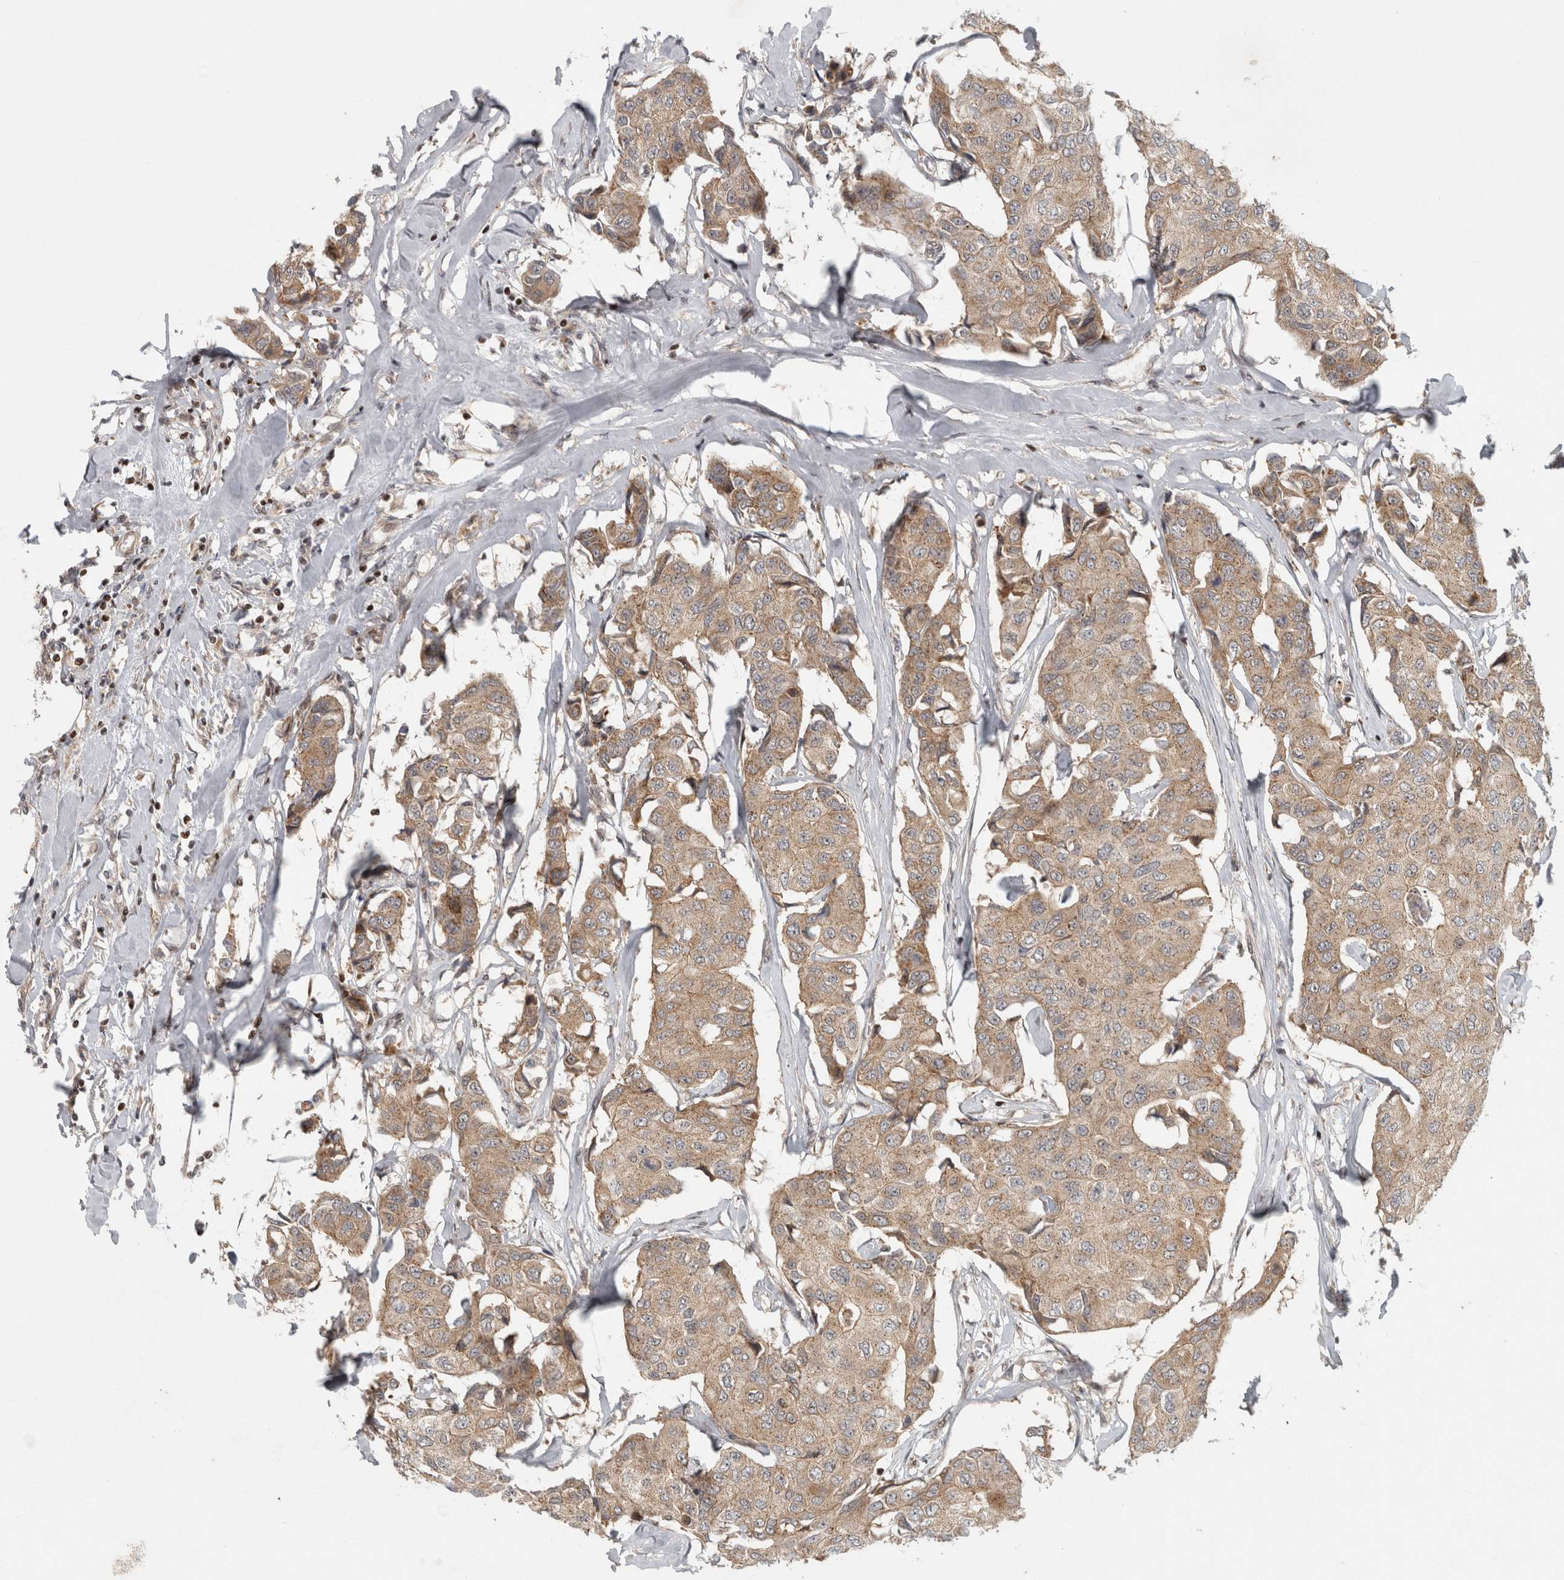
{"staining": {"intensity": "weak", "quantity": ">75%", "location": "cytoplasmic/membranous"}, "tissue": "breast cancer", "cell_type": "Tumor cells", "image_type": "cancer", "snomed": [{"axis": "morphology", "description": "Duct carcinoma"}, {"axis": "topography", "description": "Breast"}], "caption": "High-magnification brightfield microscopy of breast cancer stained with DAB (3,3'-diaminobenzidine) (brown) and counterstained with hematoxylin (blue). tumor cells exhibit weak cytoplasmic/membranous staining is present in about>75% of cells.", "gene": "KDM8", "patient": {"sex": "female", "age": 80}}